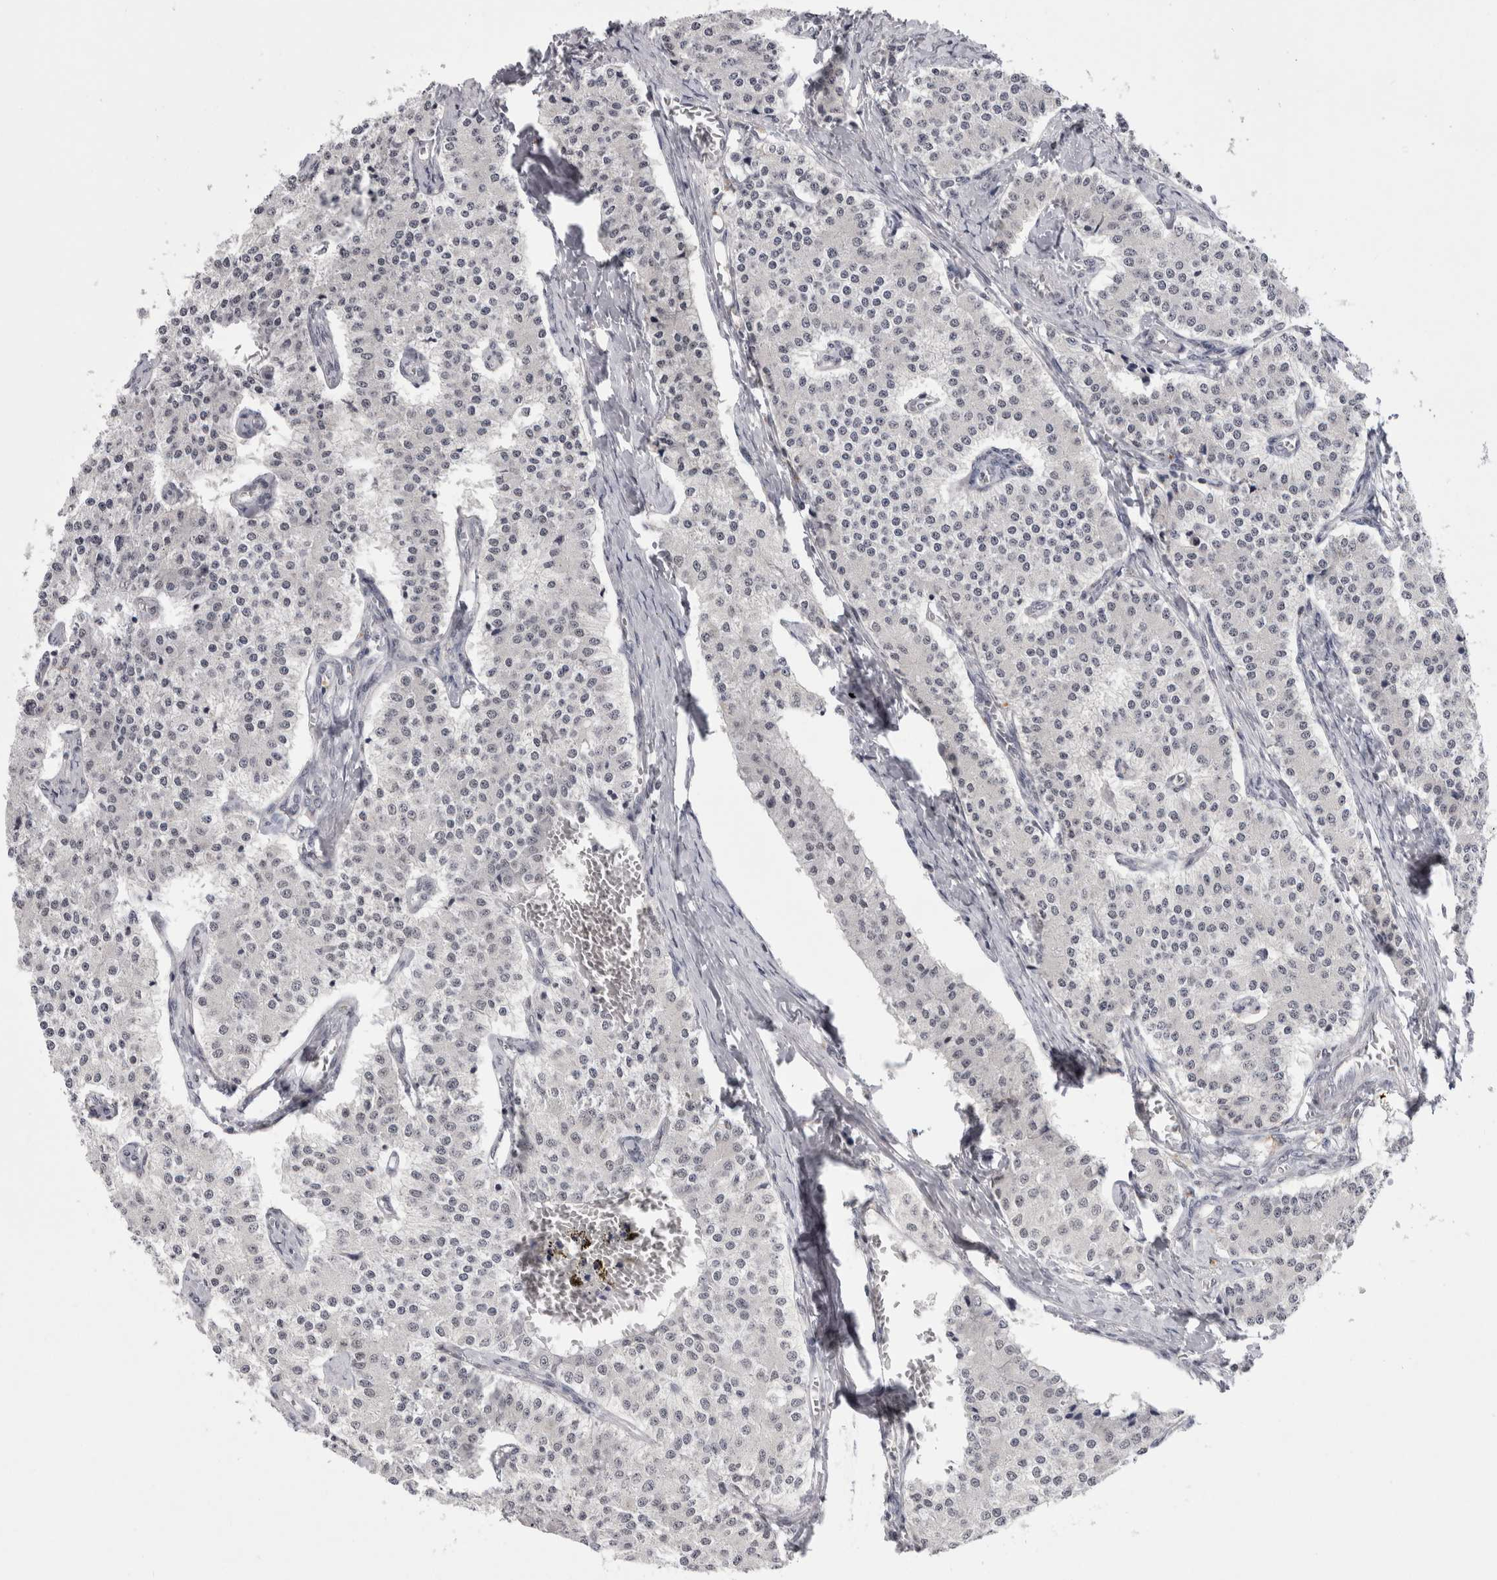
{"staining": {"intensity": "negative", "quantity": "none", "location": "none"}, "tissue": "carcinoid", "cell_type": "Tumor cells", "image_type": "cancer", "snomed": [{"axis": "morphology", "description": "Carcinoid, malignant, NOS"}, {"axis": "topography", "description": "Colon"}], "caption": "High magnification brightfield microscopy of malignant carcinoid stained with DAB (brown) and counterstained with hematoxylin (blue): tumor cells show no significant positivity. The staining is performed using DAB brown chromogen with nuclei counter-stained in using hematoxylin.", "gene": "PSMB2", "patient": {"sex": "female", "age": 52}}